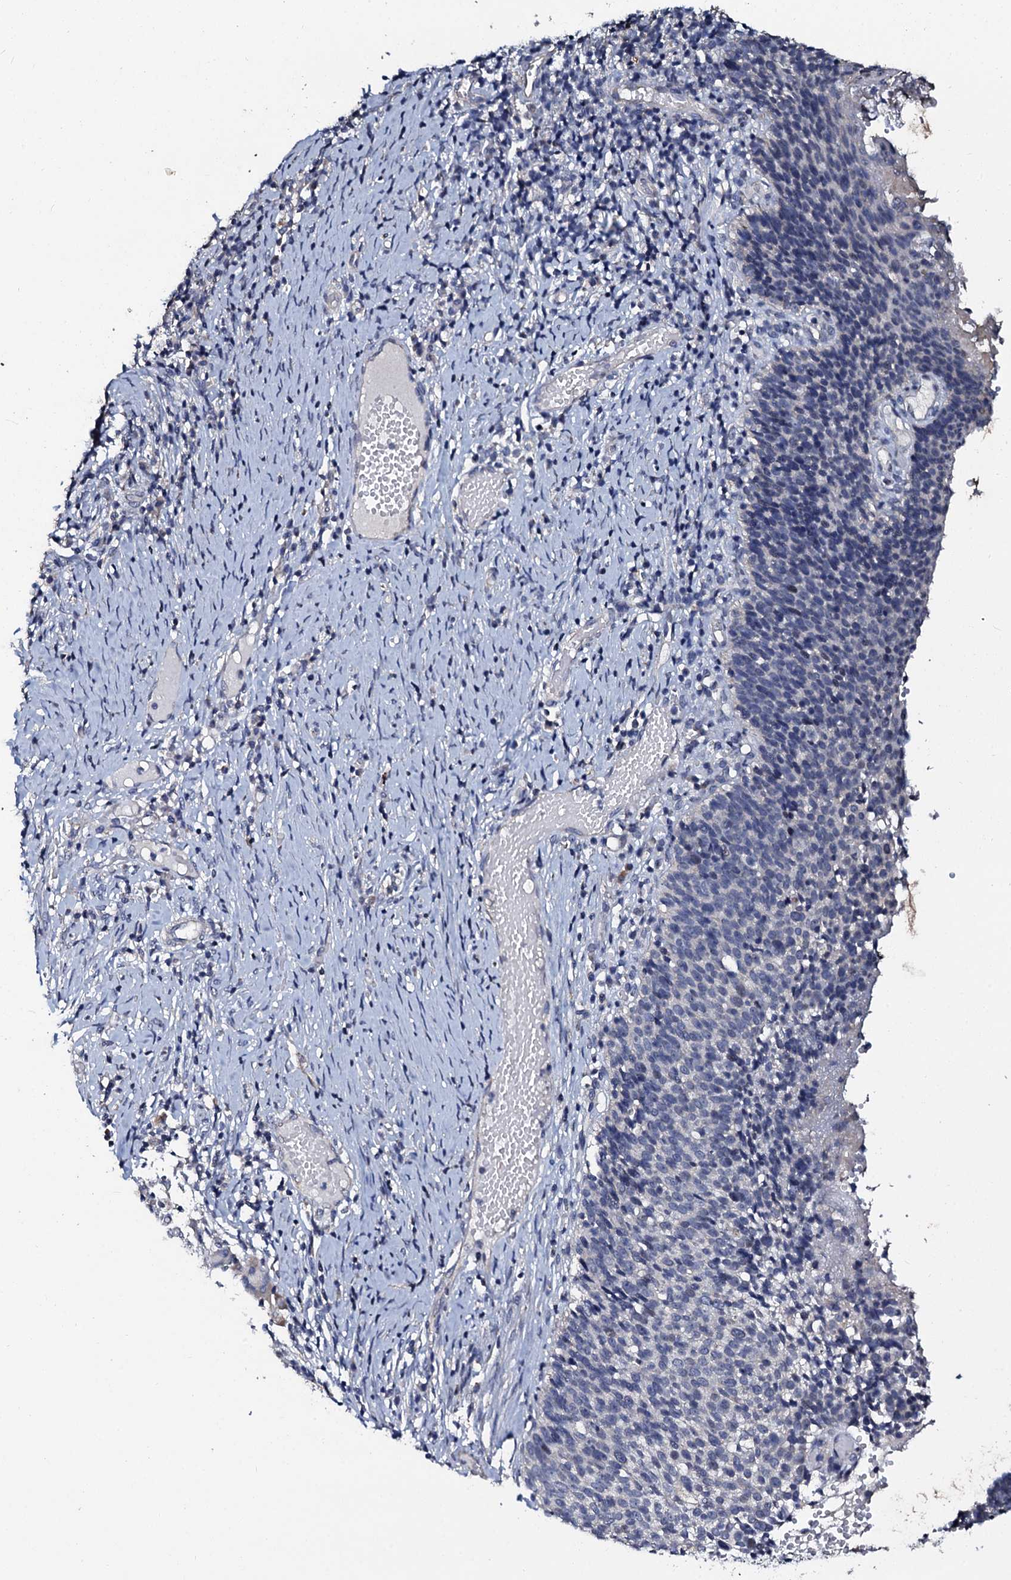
{"staining": {"intensity": "negative", "quantity": "none", "location": "none"}, "tissue": "cervical cancer", "cell_type": "Tumor cells", "image_type": "cancer", "snomed": [{"axis": "morphology", "description": "Normal tissue, NOS"}, {"axis": "morphology", "description": "Squamous cell carcinoma, NOS"}, {"axis": "topography", "description": "Cervix"}], "caption": "Tumor cells are negative for brown protein staining in cervical squamous cell carcinoma.", "gene": "SLC37A4", "patient": {"sex": "female", "age": 39}}